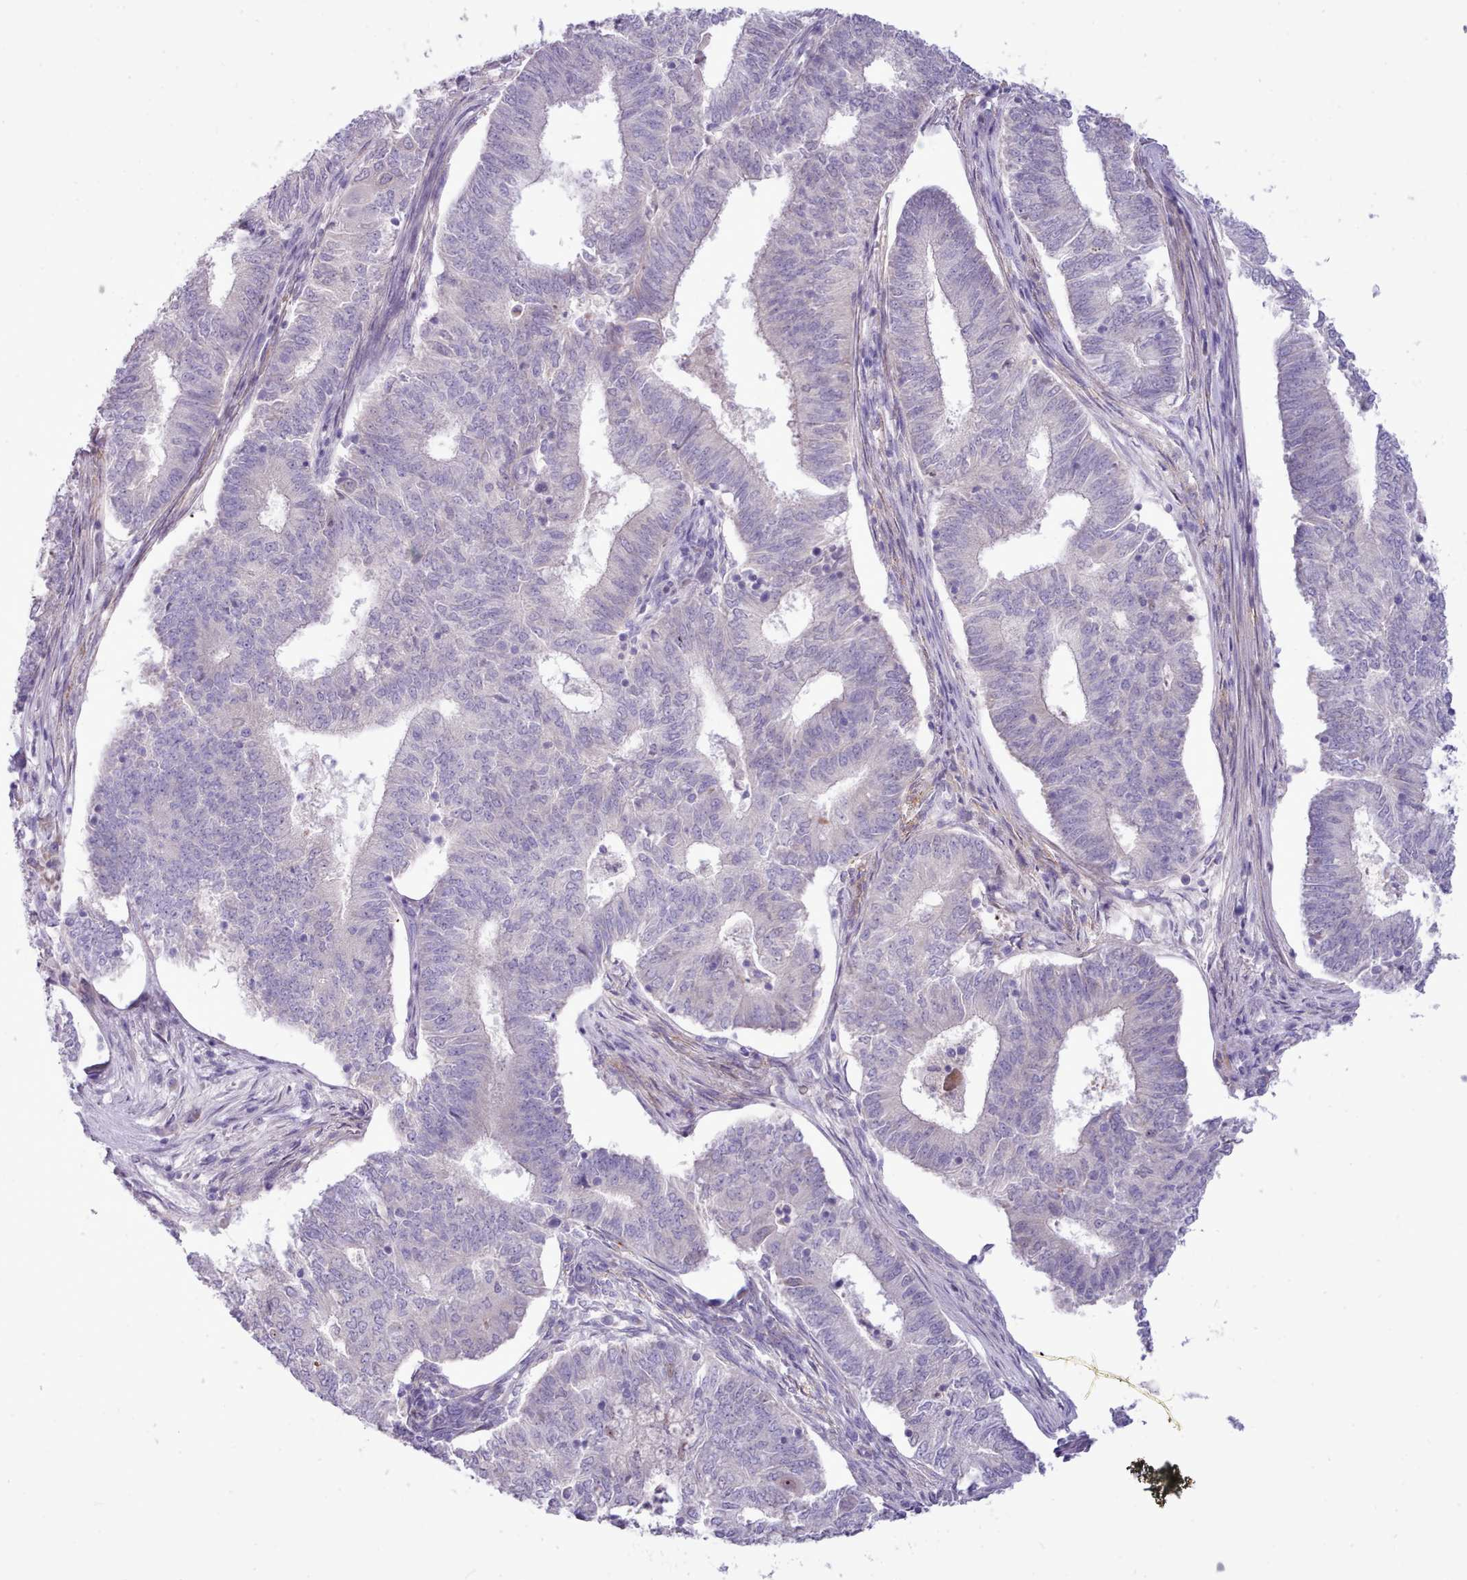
{"staining": {"intensity": "negative", "quantity": "none", "location": "none"}, "tissue": "endometrial cancer", "cell_type": "Tumor cells", "image_type": "cancer", "snomed": [{"axis": "morphology", "description": "Adenocarcinoma, NOS"}, {"axis": "topography", "description": "Endometrium"}], "caption": "DAB immunohistochemical staining of human endometrial adenocarcinoma reveals no significant expression in tumor cells.", "gene": "CYP2A13", "patient": {"sex": "female", "age": 62}}